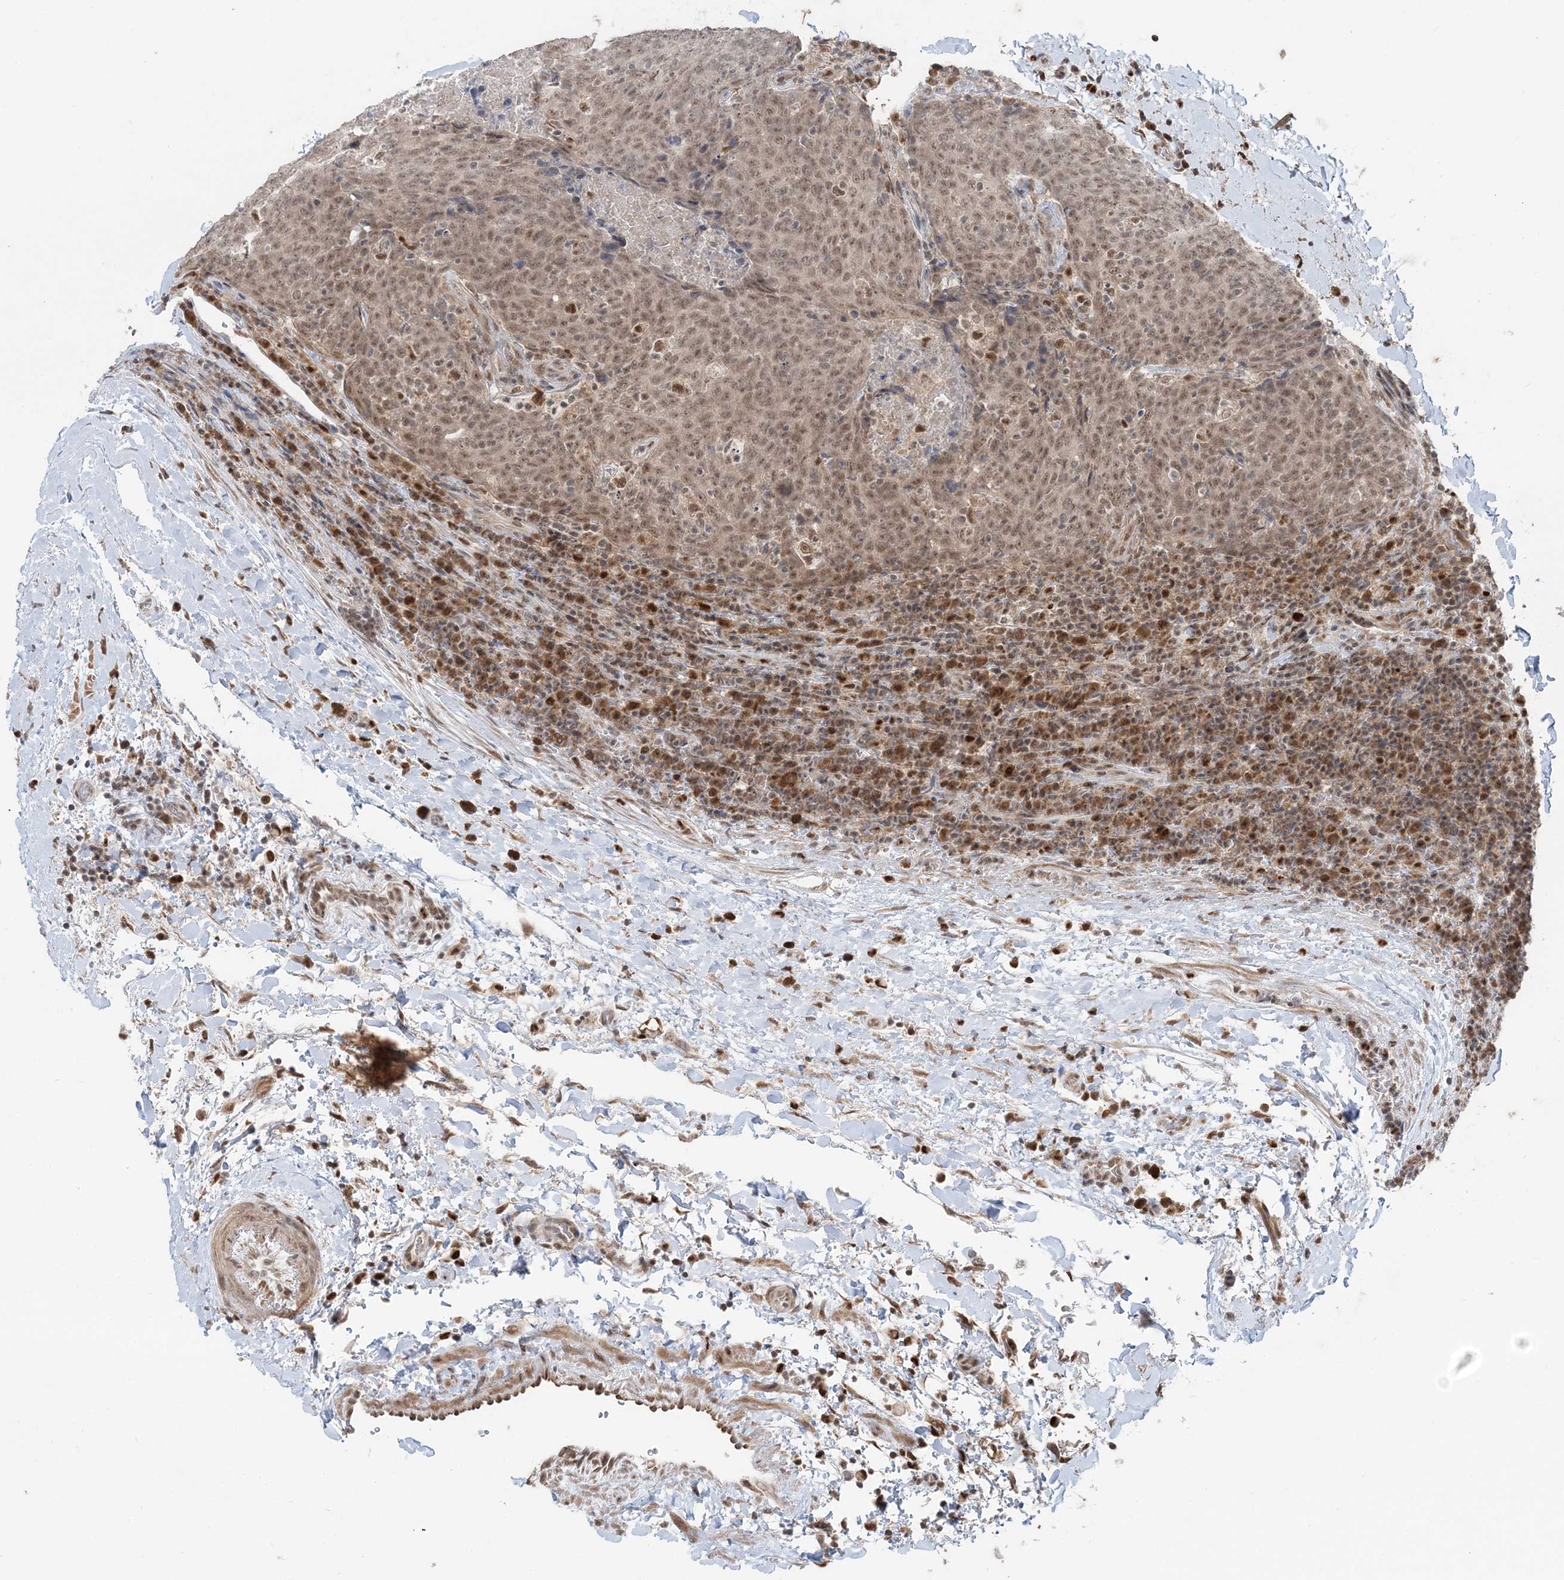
{"staining": {"intensity": "moderate", "quantity": ">75%", "location": "nuclear"}, "tissue": "head and neck cancer", "cell_type": "Tumor cells", "image_type": "cancer", "snomed": [{"axis": "morphology", "description": "Squamous cell carcinoma, NOS"}, {"axis": "morphology", "description": "Squamous cell carcinoma, metastatic, NOS"}, {"axis": "topography", "description": "Lymph node"}, {"axis": "topography", "description": "Head-Neck"}], "caption": "Head and neck metastatic squamous cell carcinoma stained for a protein demonstrates moderate nuclear positivity in tumor cells.", "gene": "SLU7", "patient": {"sex": "male", "age": 62}}